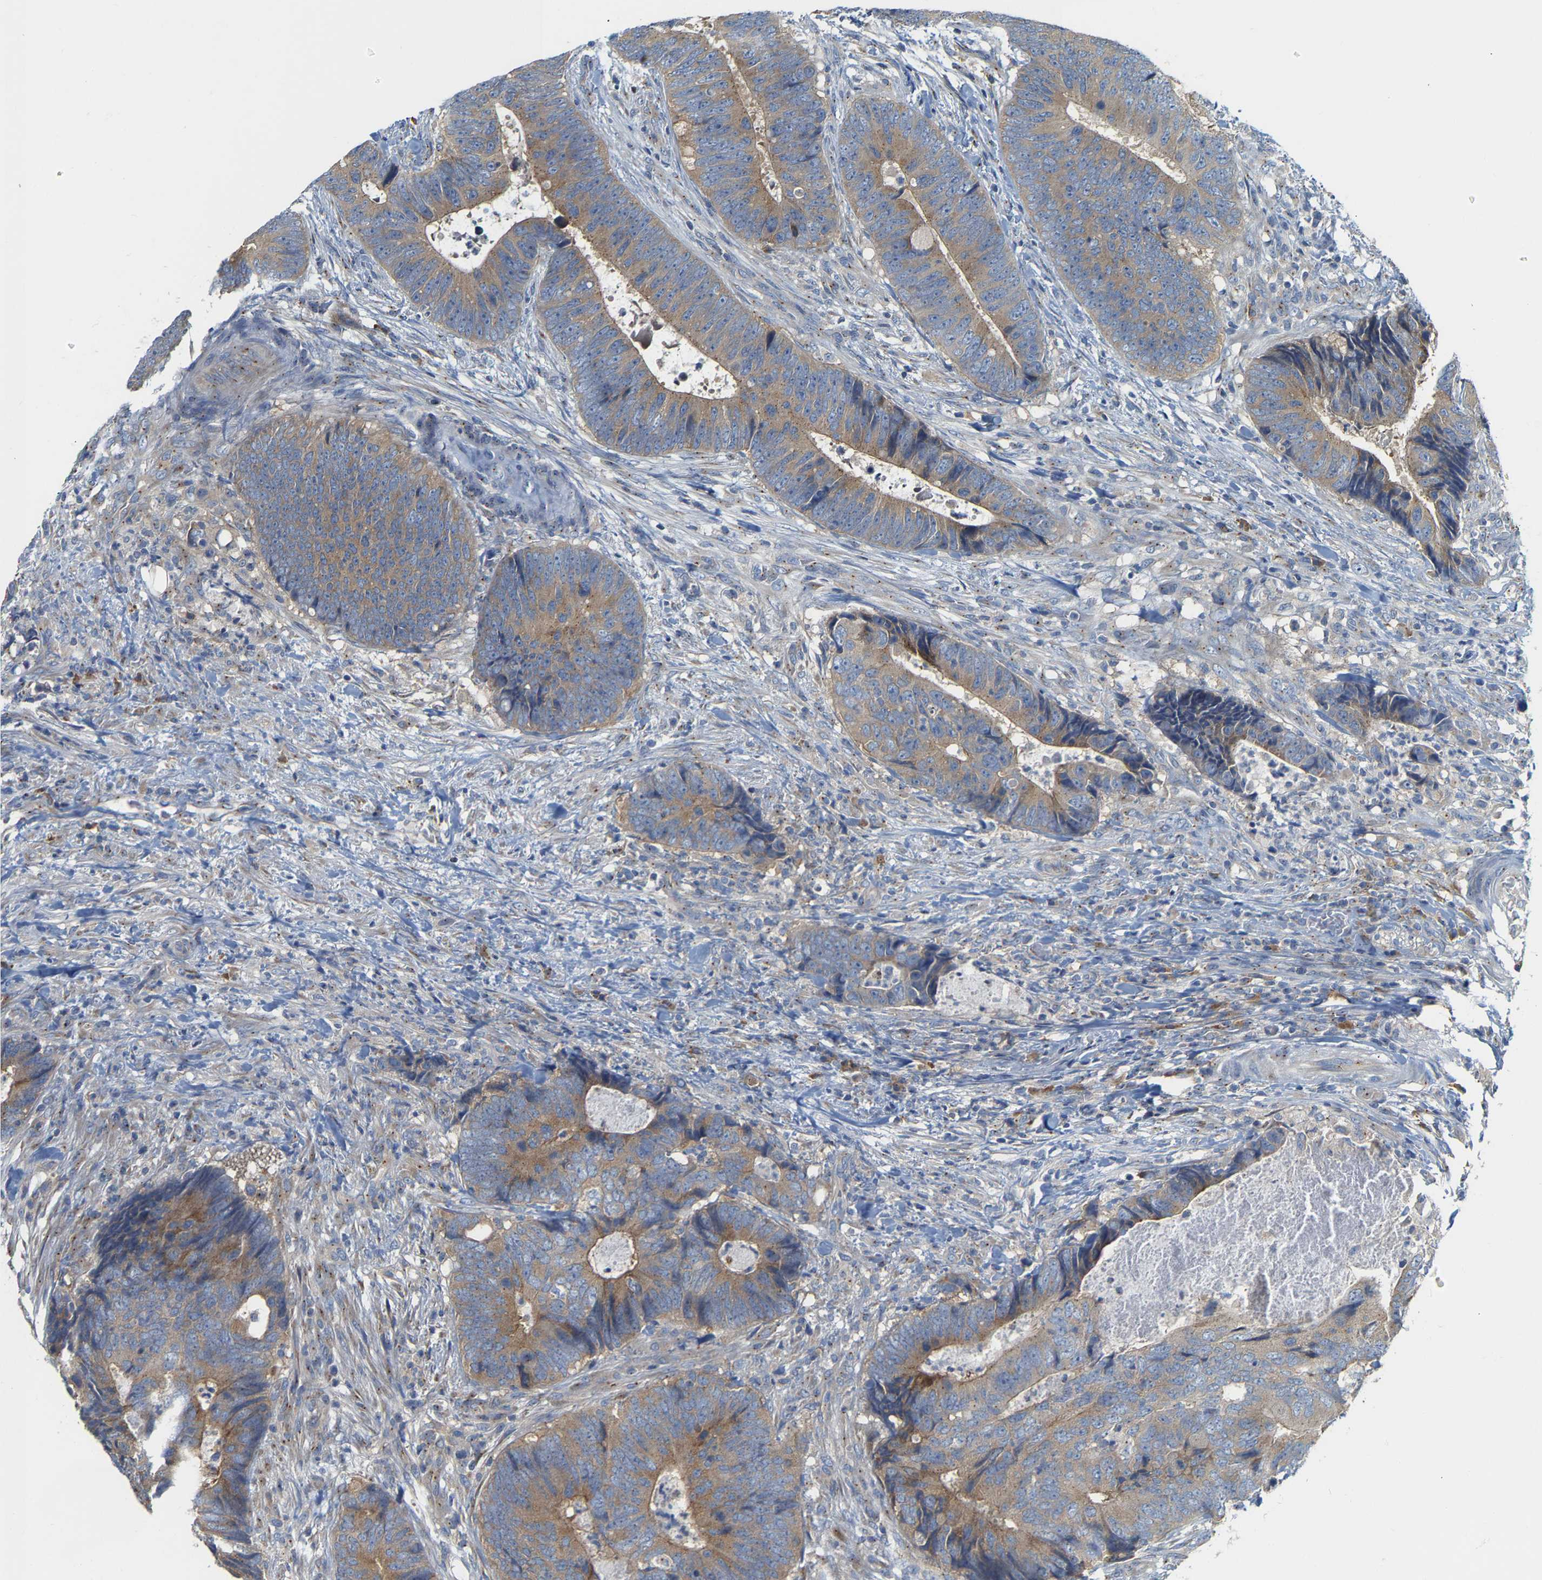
{"staining": {"intensity": "weak", "quantity": ">75%", "location": "cytoplasmic/membranous"}, "tissue": "colorectal cancer", "cell_type": "Tumor cells", "image_type": "cancer", "snomed": [{"axis": "morphology", "description": "Adenocarcinoma, NOS"}, {"axis": "topography", "description": "Colon"}], "caption": "Immunohistochemical staining of colorectal cancer (adenocarcinoma) shows low levels of weak cytoplasmic/membranous protein expression in about >75% of tumor cells.", "gene": "PCNT", "patient": {"sex": "male", "age": 56}}